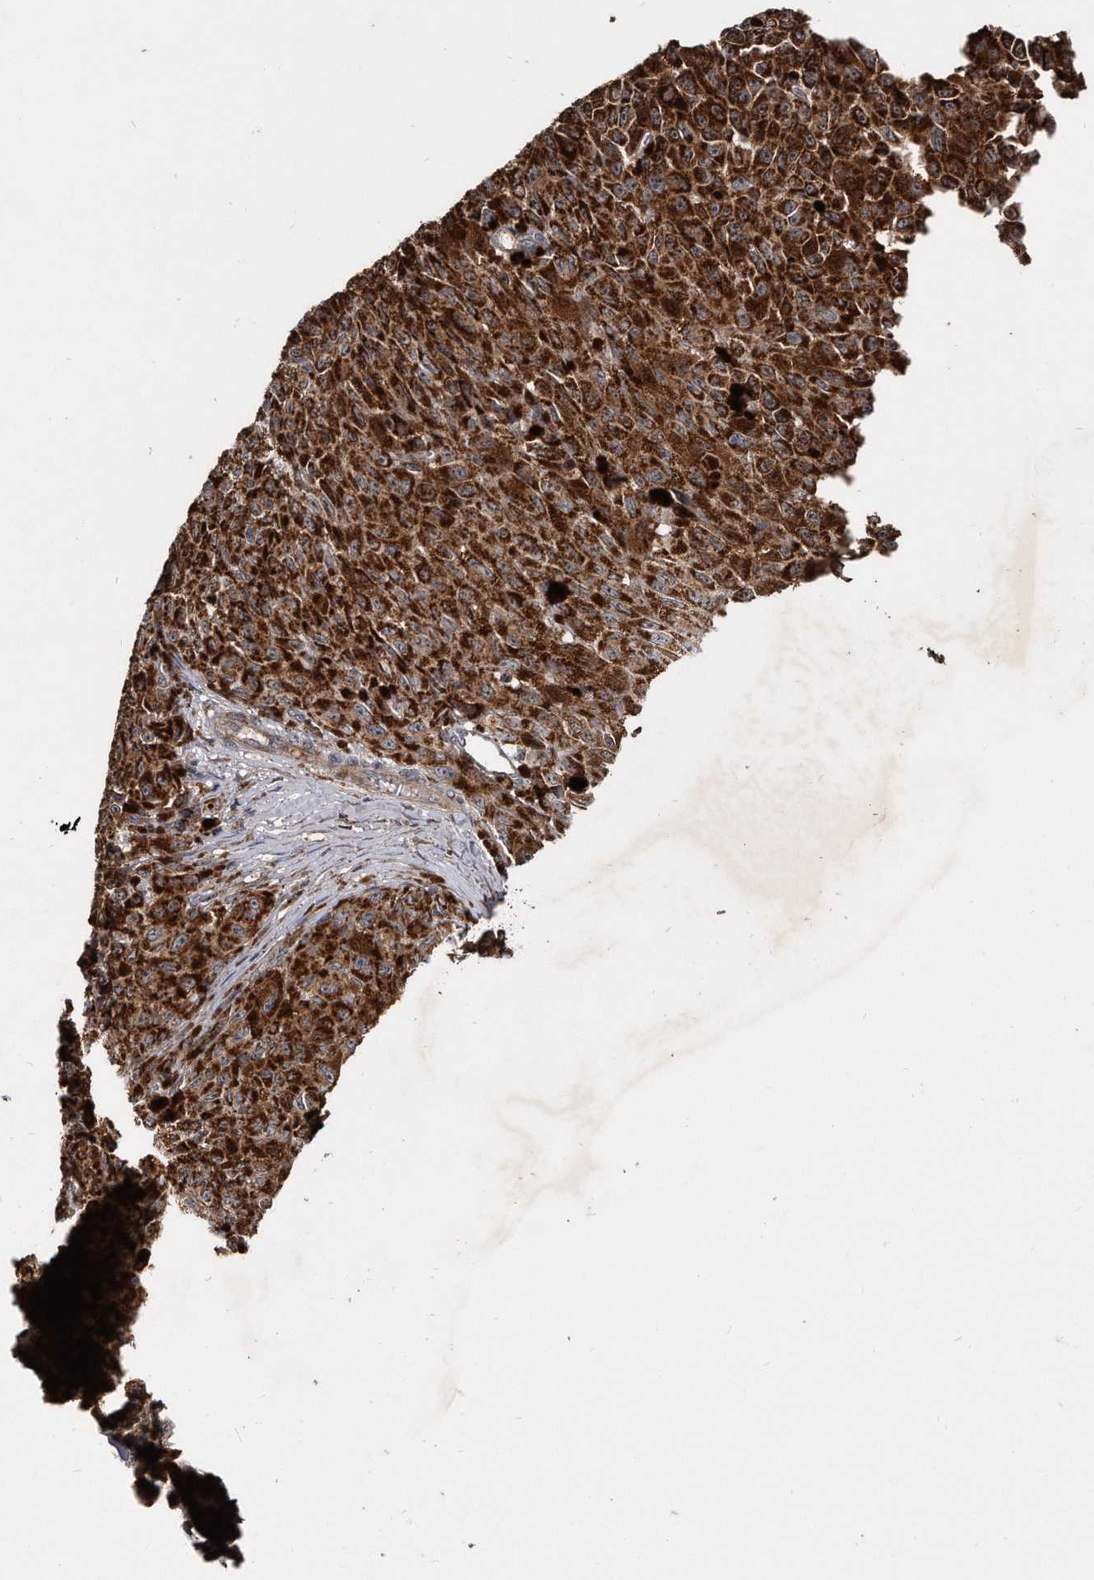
{"staining": {"intensity": "strong", "quantity": ">75%", "location": "cytoplasmic/membranous"}, "tissue": "melanoma", "cell_type": "Tumor cells", "image_type": "cancer", "snomed": [{"axis": "morphology", "description": "Malignant melanoma, NOS"}, {"axis": "topography", "description": "Skin"}], "caption": "DAB immunohistochemical staining of human malignant melanoma shows strong cytoplasmic/membranous protein expression in approximately >75% of tumor cells.", "gene": "FAM136A", "patient": {"sex": "female", "age": 82}}